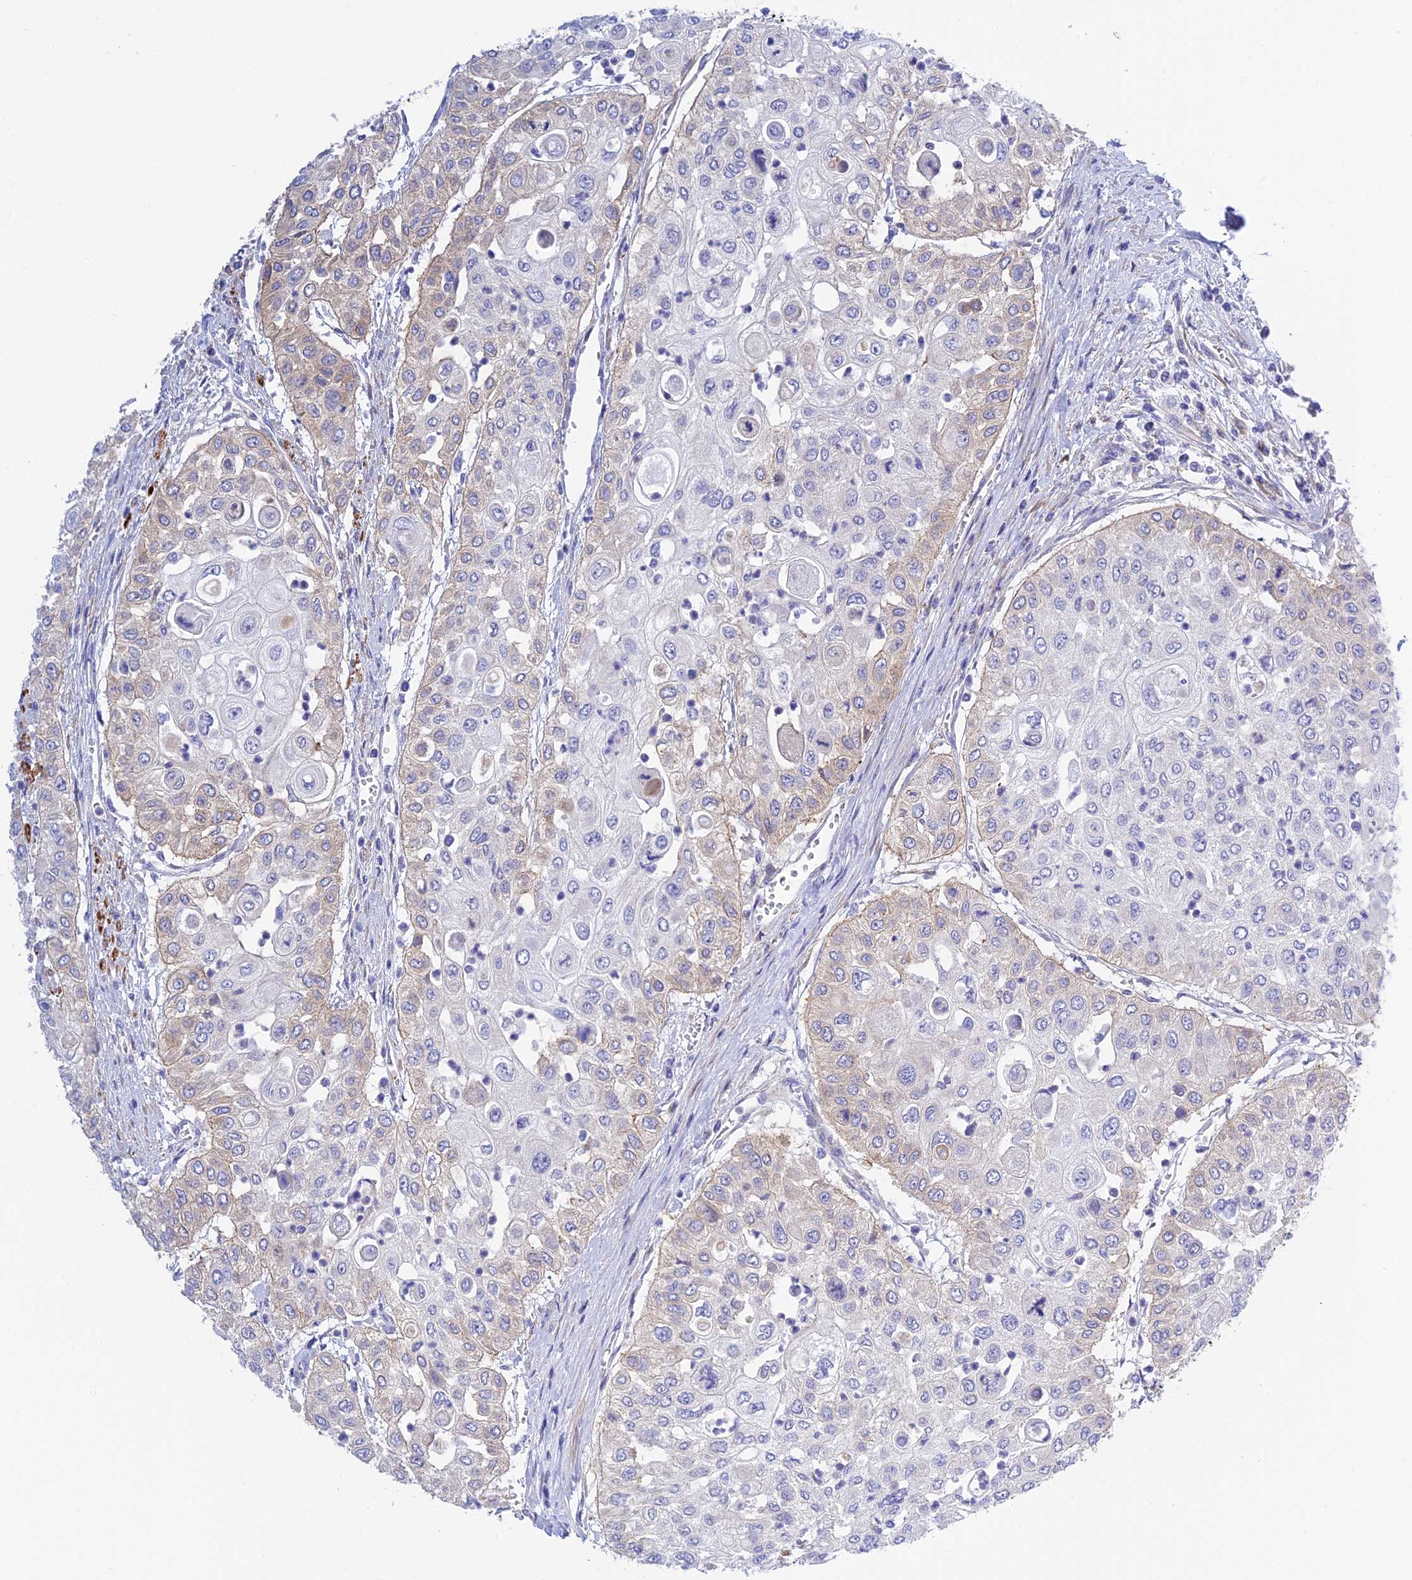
{"staining": {"intensity": "negative", "quantity": "none", "location": "none"}, "tissue": "urothelial cancer", "cell_type": "Tumor cells", "image_type": "cancer", "snomed": [{"axis": "morphology", "description": "Urothelial carcinoma, High grade"}, {"axis": "topography", "description": "Urinary bladder"}], "caption": "Human urothelial cancer stained for a protein using IHC exhibits no expression in tumor cells.", "gene": "ZDHHC16", "patient": {"sex": "female", "age": 79}}